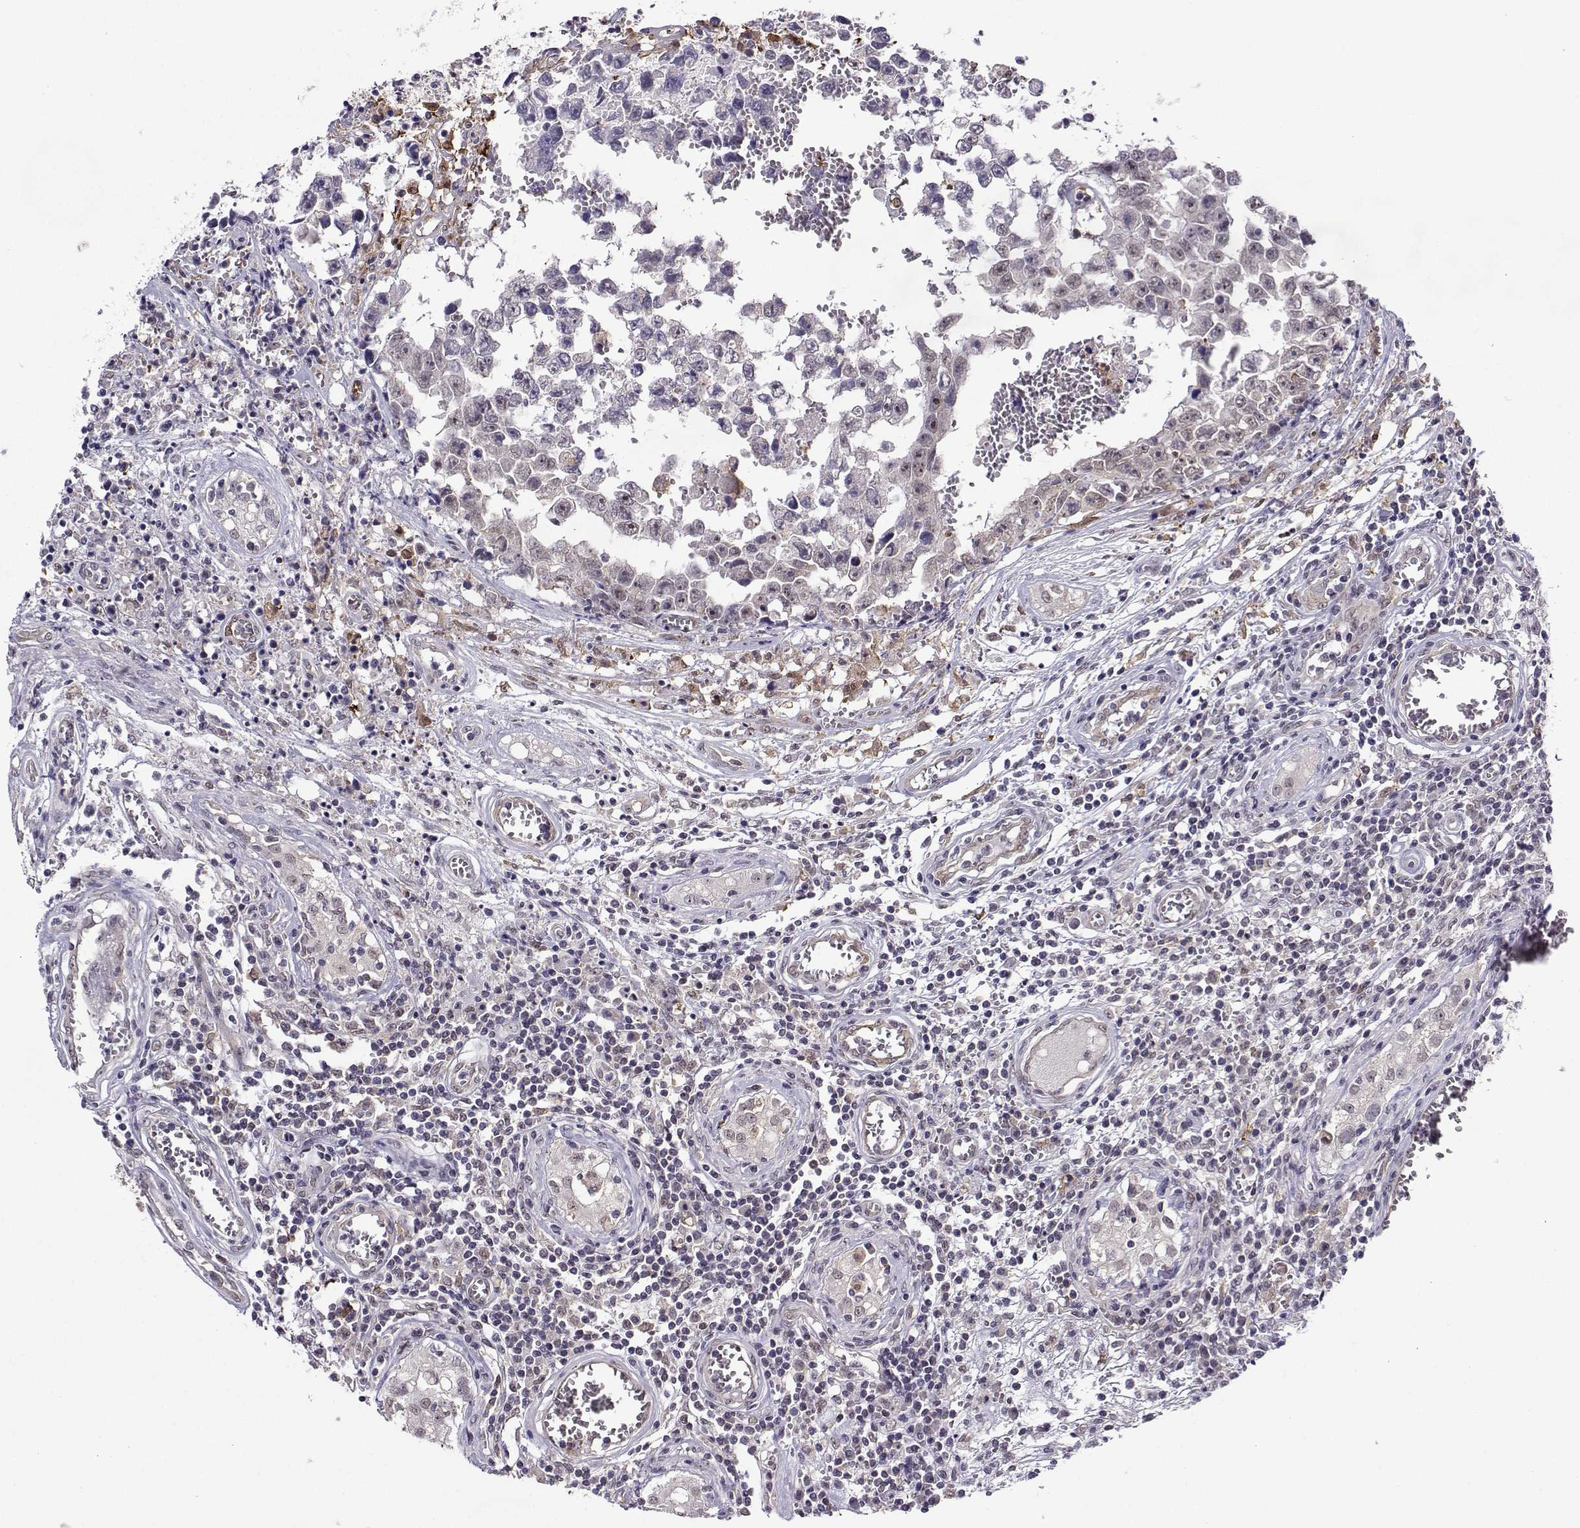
{"staining": {"intensity": "negative", "quantity": "none", "location": "none"}, "tissue": "testis cancer", "cell_type": "Tumor cells", "image_type": "cancer", "snomed": [{"axis": "morphology", "description": "Carcinoma, Embryonal, NOS"}, {"axis": "topography", "description": "Testis"}], "caption": "Immunohistochemistry (IHC) of human testis embryonal carcinoma displays no expression in tumor cells.", "gene": "DDX20", "patient": {"sex": "male", "age": 36}}